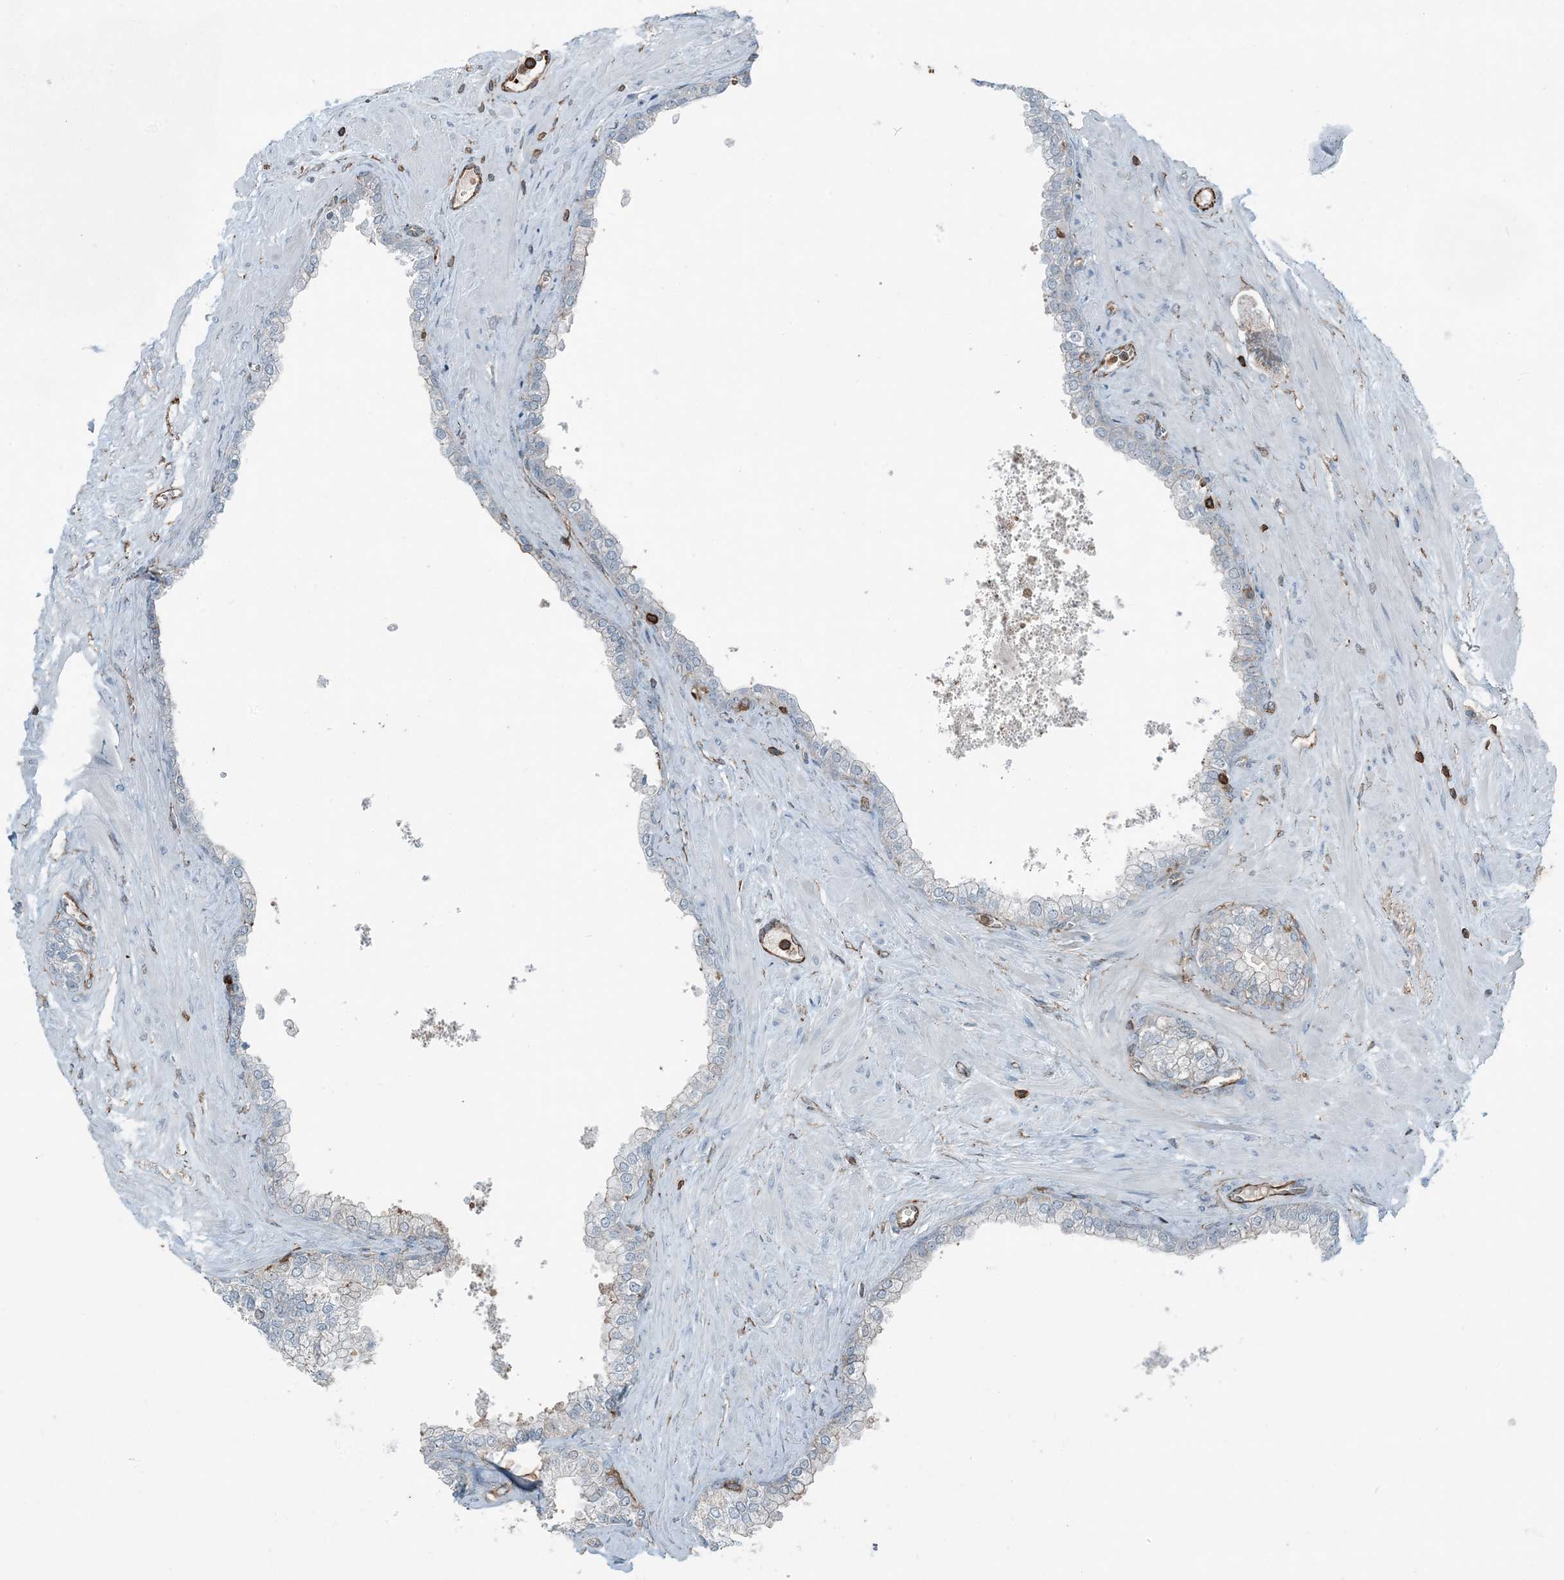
{"staining": {"intensity": "moderate", "quantity": "<25%", "location": "cytoplasmic/membranous"}, "tissue": "prostate", "cell_type": "Glandular cells", "image_type": "normal", "snomed": [{"axis": "morphology", "description": "Normal tissue, NOS"}, {"axis": "morphology", "description": "Urothelial carcinoma, Low grade"}, {"axis": "topography", "description": "Urinary bladder"}, {"axis": "topography", "description": "Prostate"}], "caption": "This image reveals immunohistochemistry staining of benign human prostate, with low moderate cytoplasmic/membranous positivity in approximately <25% of glandular cells.", "gene": "APOBEC3C", "patient": {"sex": "male", "age": 60}}